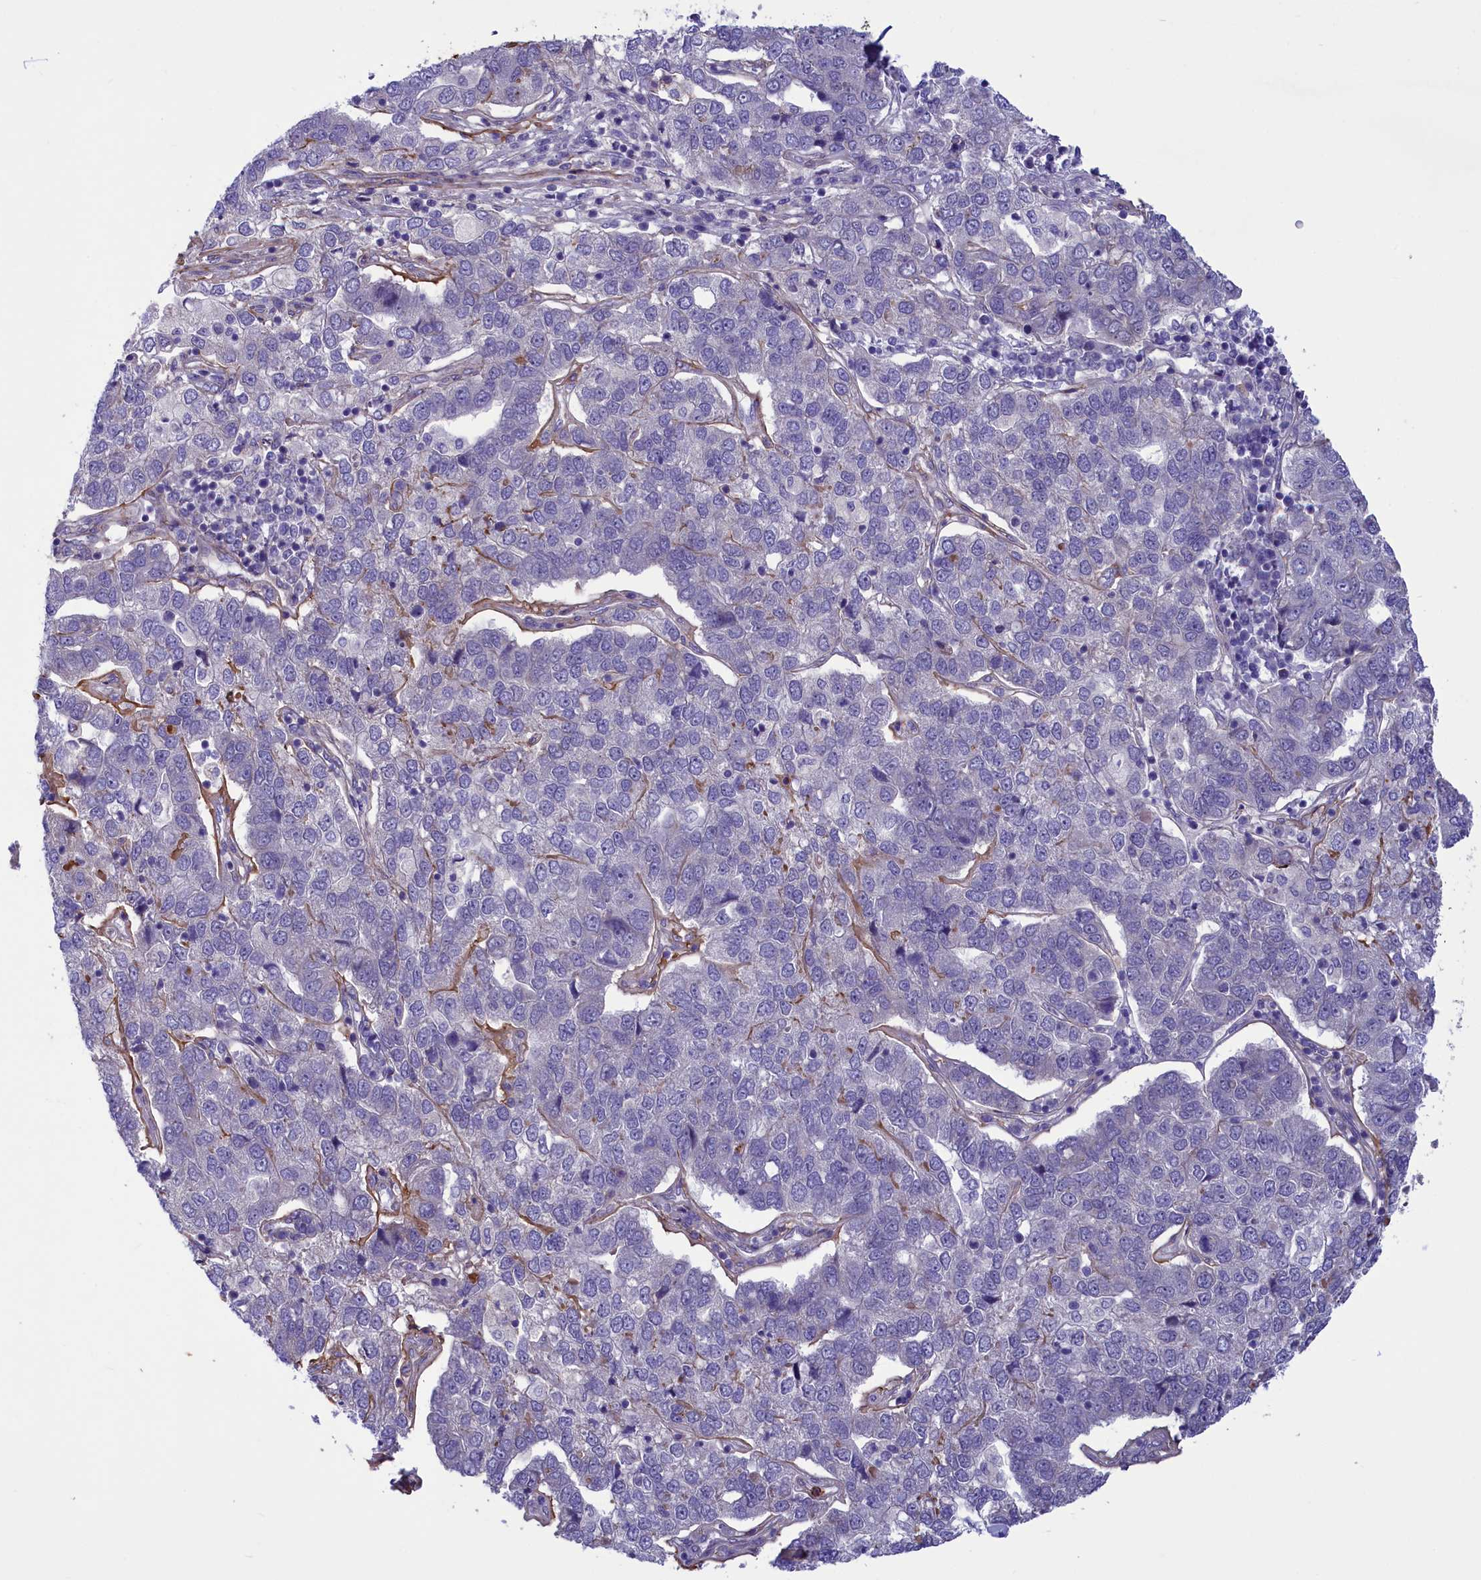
{"staining": {"intensity": "negative", "quantity": "none", "location": "none"}, "tissue": "pancreatic cancer", "cell_type": "Tumor cells", "image_type": "cancer", "snomed": [{"axis": "morphology", "description": "Adenocarcinoma, NOS"}, {"axis": "topography", "description": "Pancreas"}], "caption": "Image shows no protein positivity in tumor cells of adenocarcinoma (pancreatic) tissue. (Brightfield microscopy of DAB IHC at high magnification).", "gene": "LOXL1", "patient": {"sex": "female", "age": 61}}